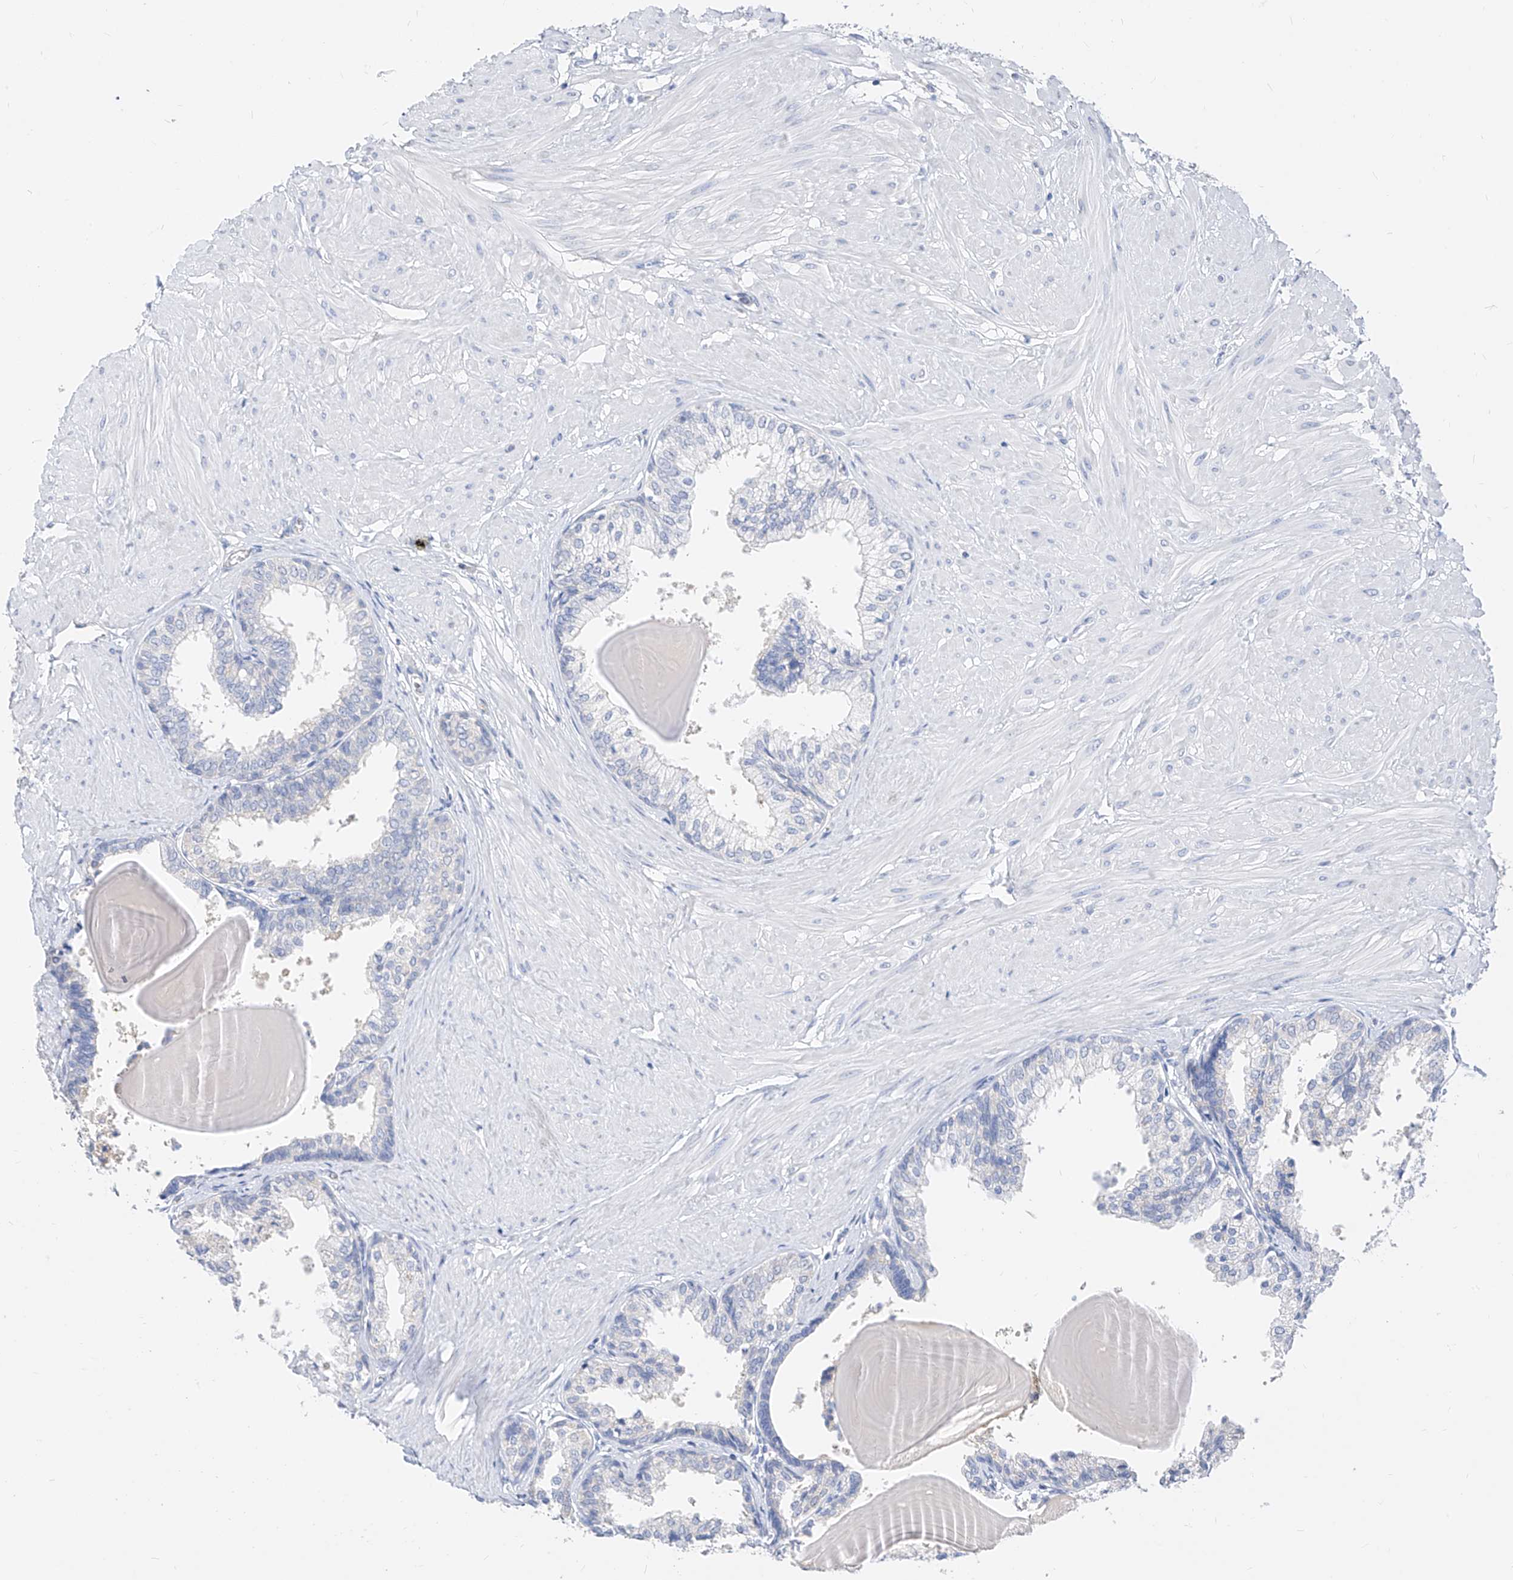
{"staining": {"intensity": "negative", "quantity": "none", "location": "none"}, "tissue": "prostate", "cell_type": "Glandular cells", "image_type": "normal", "snomed": [{"axis": "morphology", "description": "Normal tissue, NOS"}, {"axis": "topography", "description": "Prostate"}], "caption": "High magnification brightfield microscopy of unremarkable prostate stained with DAB (brown) and counterstained with hematoxylin (blue): glandular cells show no significant expression. The staining is performed using DAB (3,3'-diaminobenzidine) brown chromogen with nuclei counter-stained in using hematoxylin.", "gene": "ZZEF1", "patient": {"sex": "male", "age": 48}}